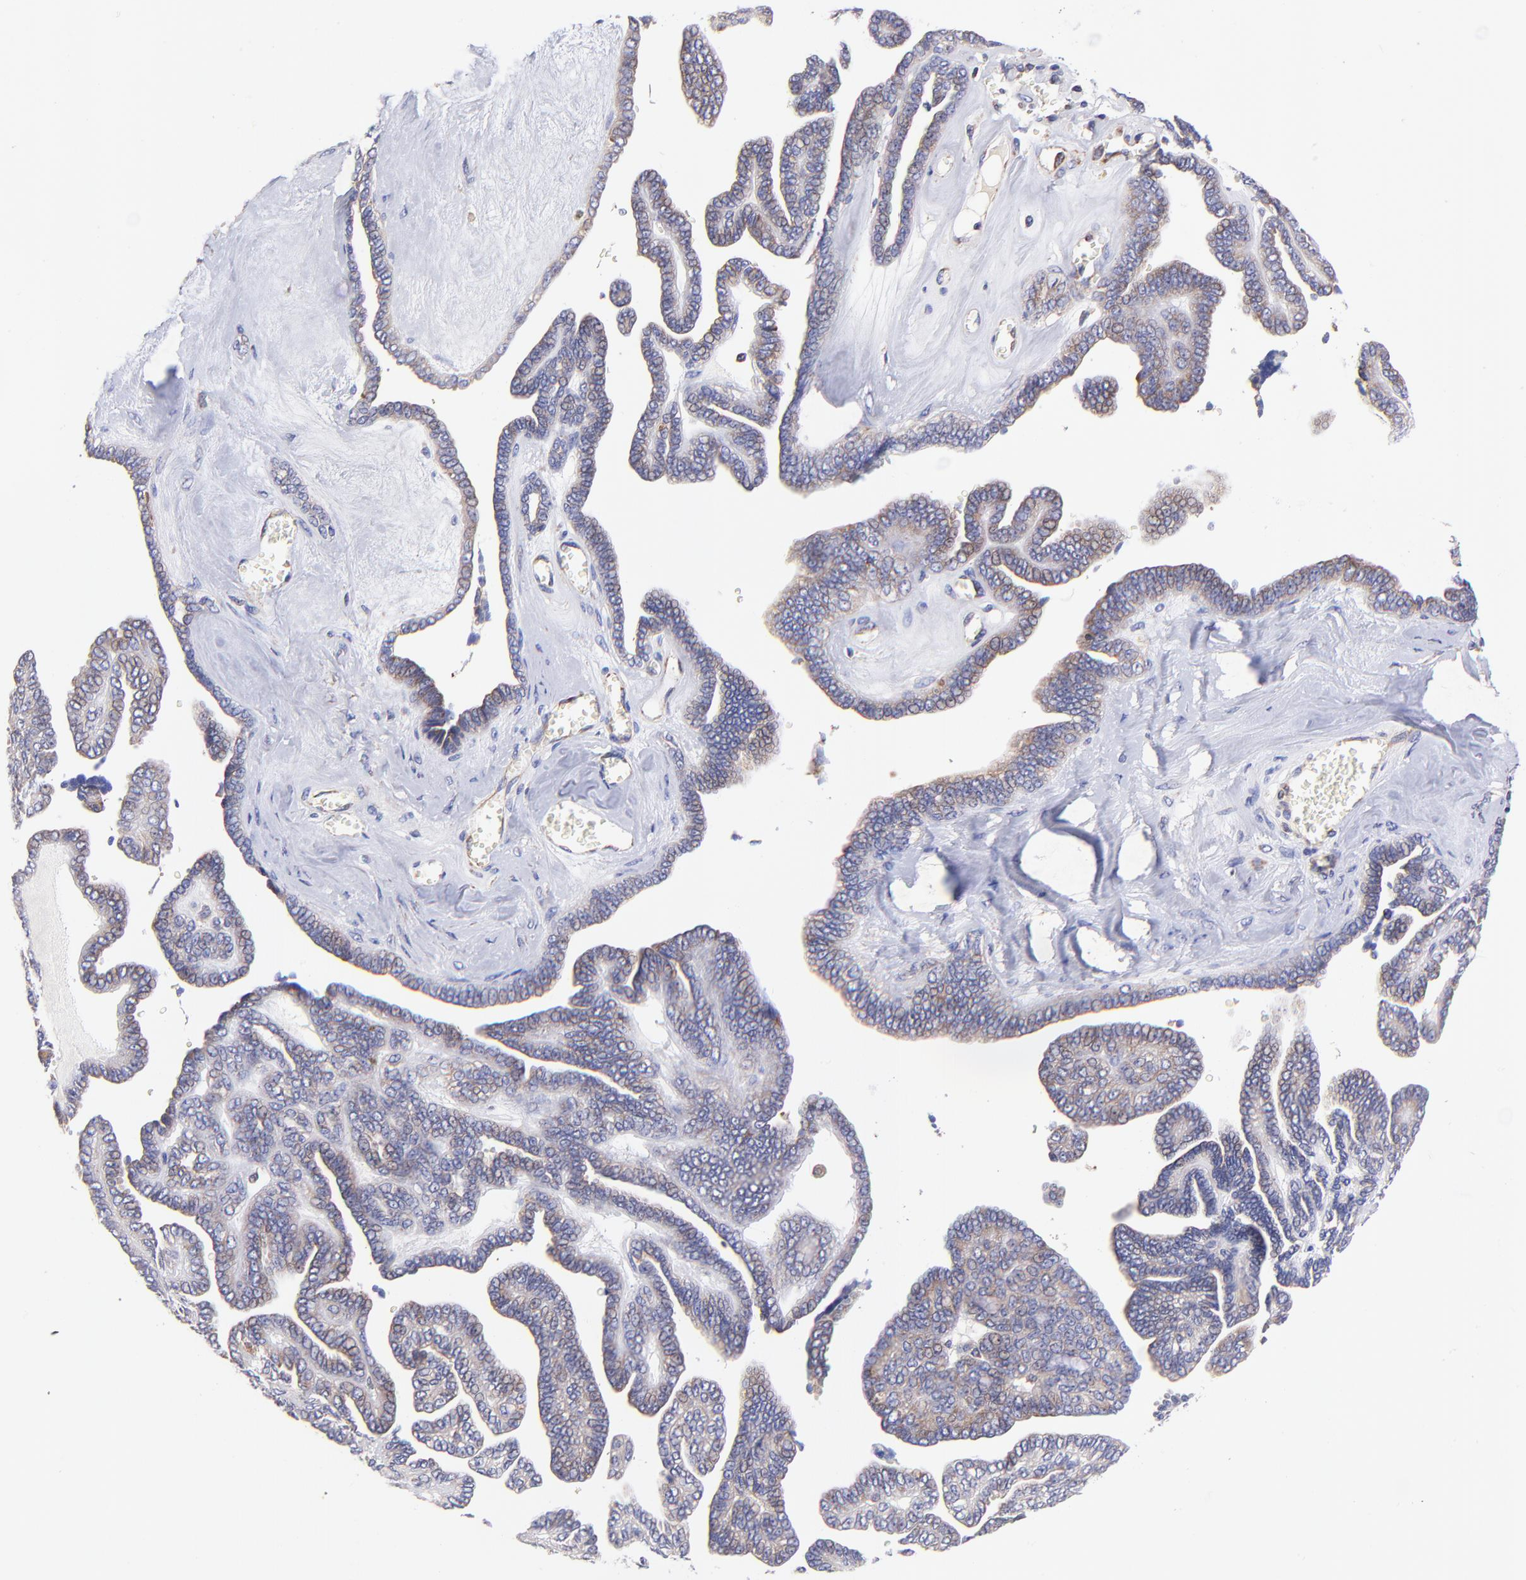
{"staining": {"intensity": "weak", "quantity": ">75%", "location": "cytoplasmic/membranous"}, "tissue": "ovarian cancer", "cell_type": "Tumor cells", "image_type": "cancer", "snomed": [{"axis": "morphology", "description": "Cystadenocarcinoma, serous, NOS"}, {"axis": "topography", "description": "Ovary"}], "caption": "Protein staining shows weak cytoplasmic/membranous expression in about >75% of tumor cells in ovarian serous cystadenocarcinoma.", "gene": "PREX1", "patient": {"sex": "female", "age": 71}}